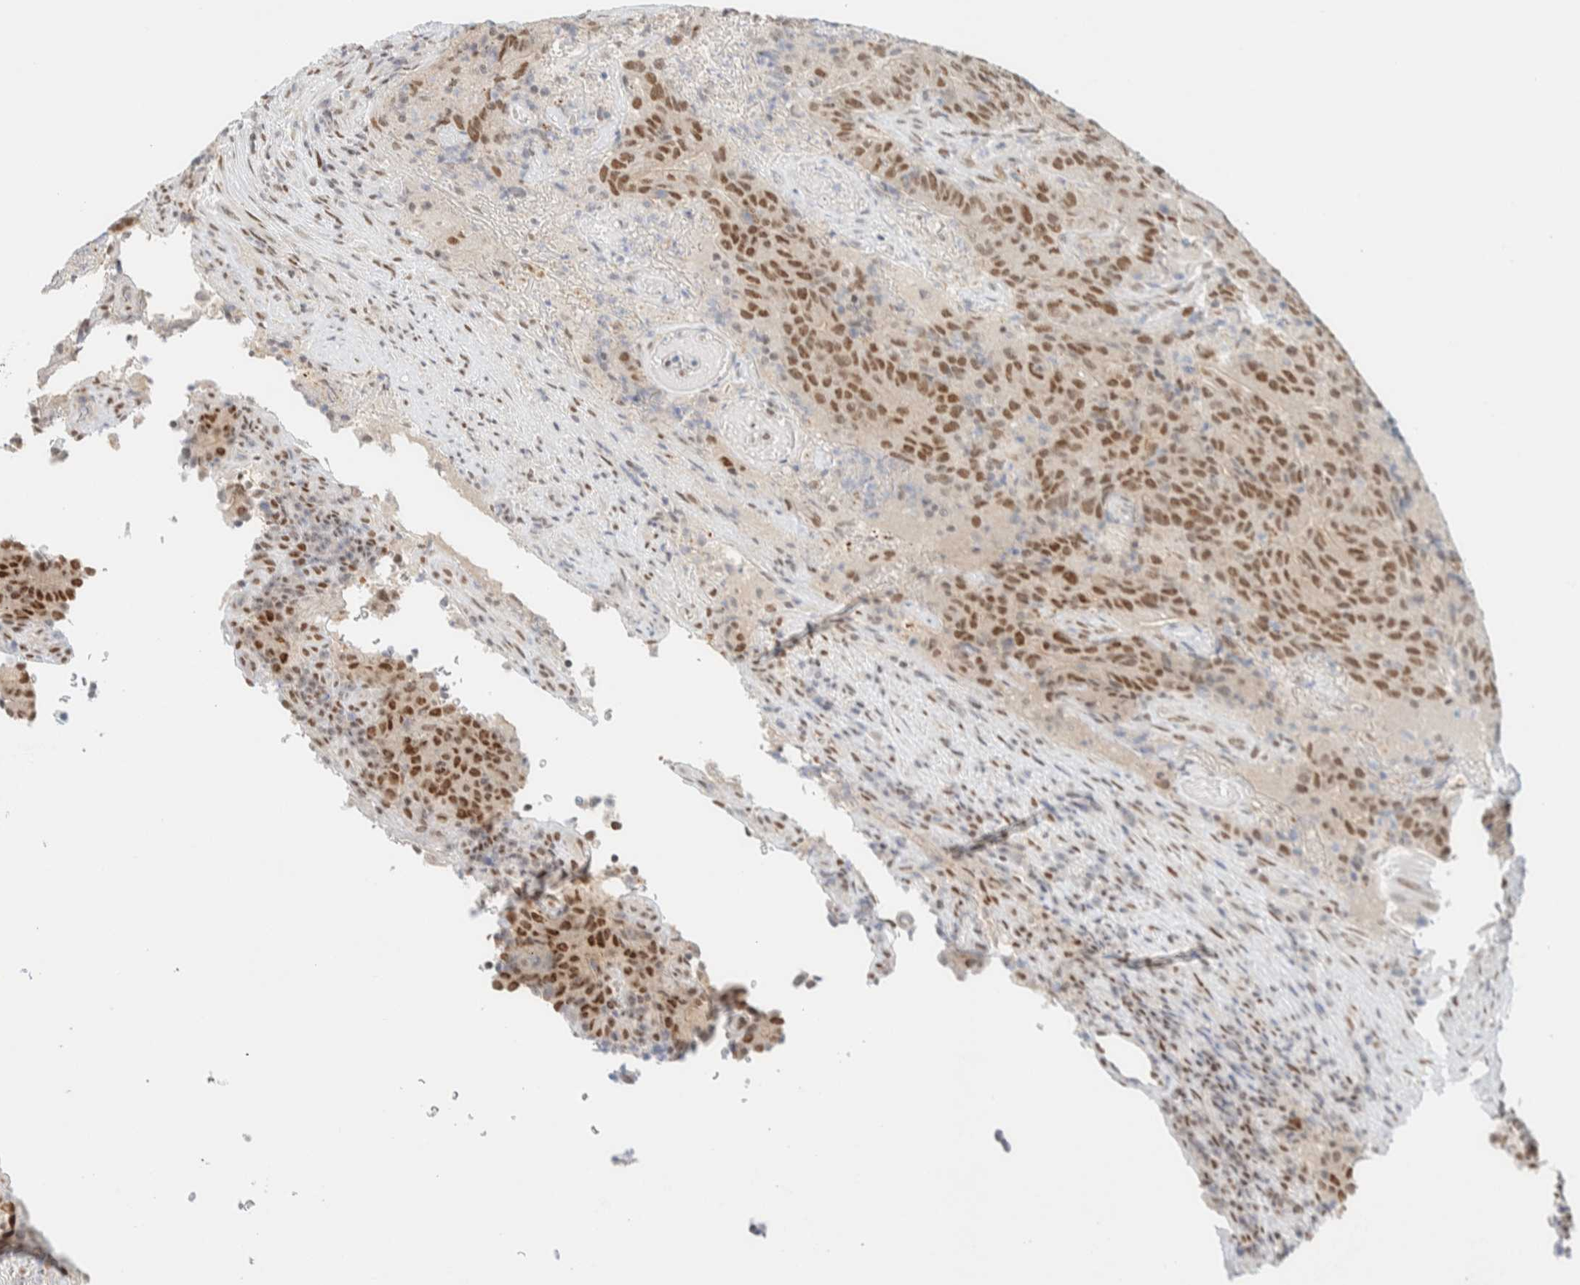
{"staining": {"intensity": "moderate", "quantity": ">75%", "location": "nuclear"}, "tissue": "colorectal cancer", "cell_type": "Tumor cells", "image_type": "cancer", "snomed": [{"axis": "morphology", "description": "Normal tissue, NOS"}, {"axis": "morphology", "description": "Adenocarcinoma, NOS"}, {"axis": "topography", "description": "Colon"}], "caption": "Protein staining of colorectal cancer (adenocarcinoma) tissue reveals moderate nuclear expression in about >75% of tumor cells.", "gene": "PYGO2", "patient": {"sex": "female", "age": 75}}